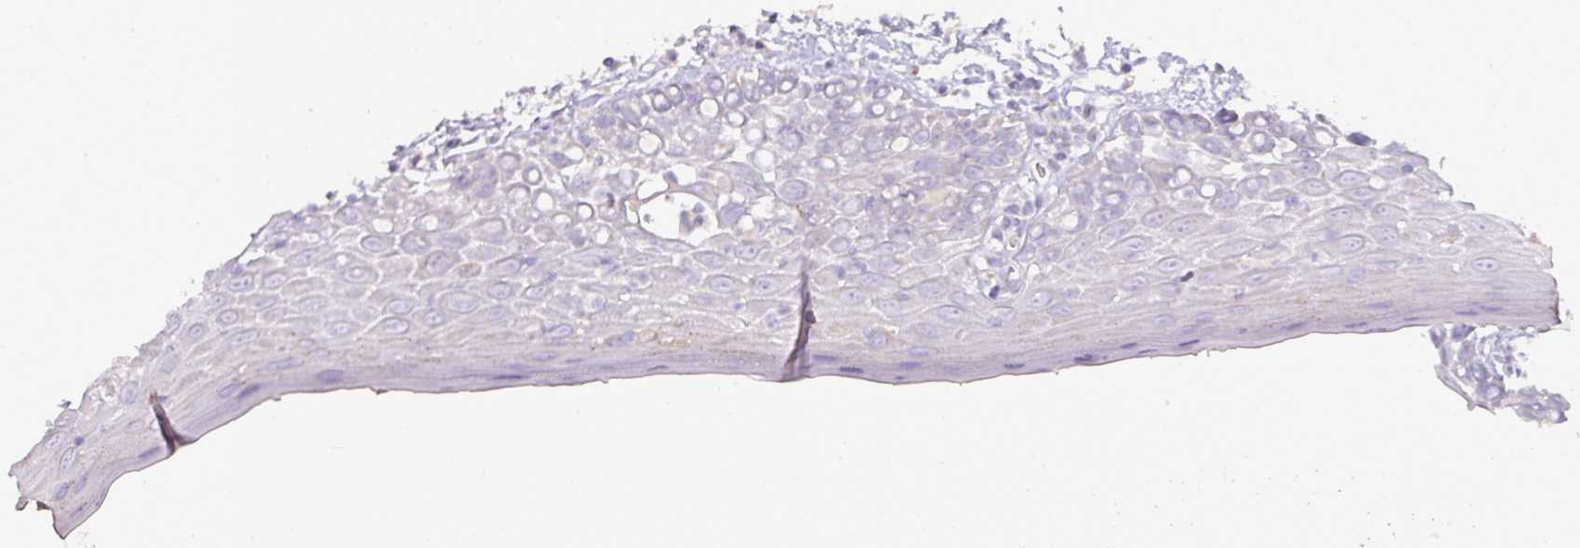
{"staining": {"intensity": "moderate", "quantity": "<25%", "location": "cytoplasmic/membranous"}, "tissue": "oral mucosa", "cell_type": "Squamous epithelial cells", "image_type": "normal", "snomed": [{"axis": "morphology", "description": "Normal tissue, NOS"}, {"axis": "morphology", "description": "Squamous cell carcinoma, NOS"}, {"axis": "topography", "description": "Oral tissue"}, {"axis": "topography", "description": "Tounge, NOS"}, {"axis": "topography", "description": "Head-Neck"}], "caption": "DAB (3,3'-diaminobenzidine) immunohistochemical staining of unremarkable oral mucosa reveals moderate cytoplasmic/membranous protein staining in approximately <25% of squamous epithelial cells. The staining is performed using DAB brown chromogen to label protein expression. The nuclei are counter-stained blue using hematoxylin.", "gene": "BRINP2", "patient": {"sex": "male", "age": 76}}